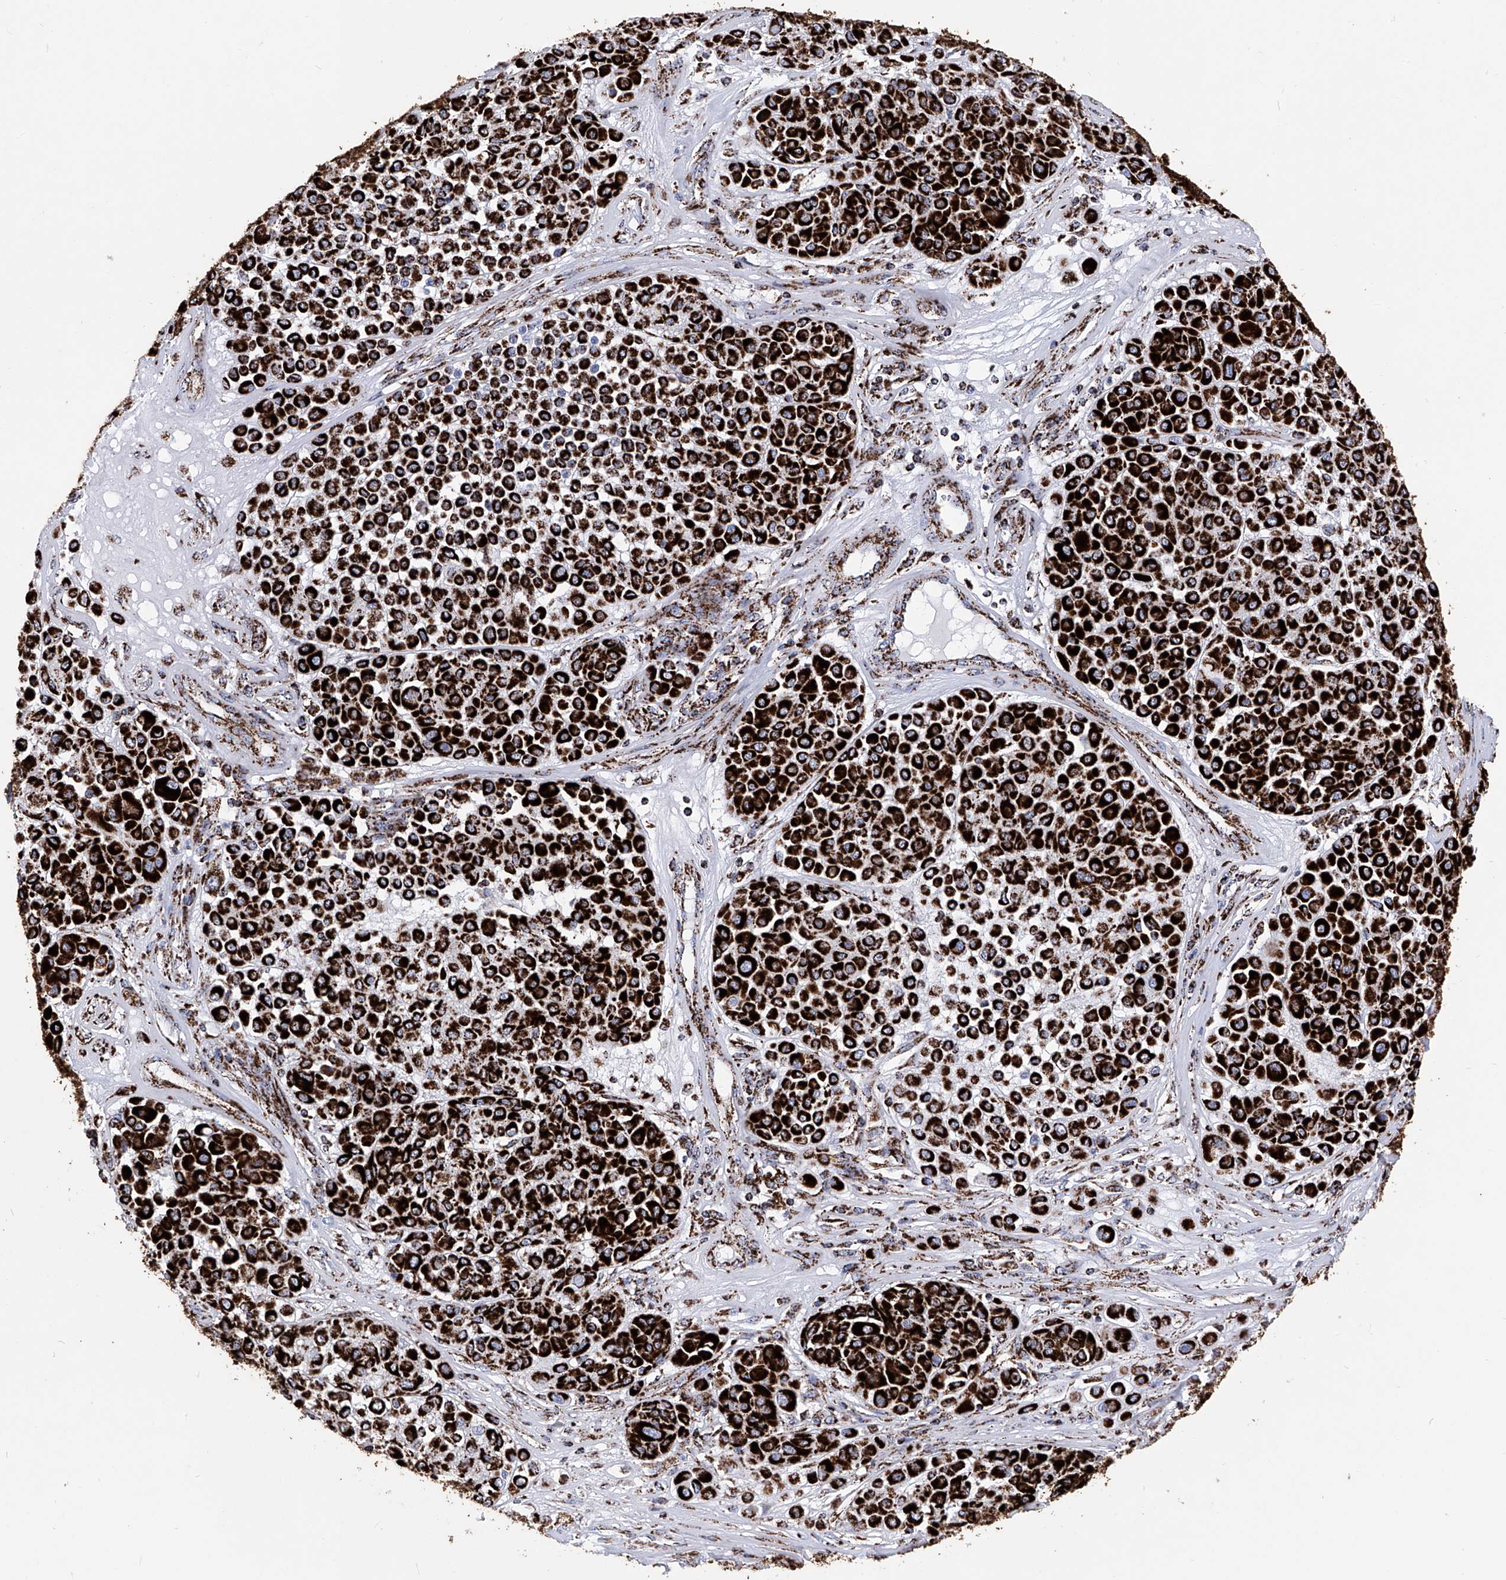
{"staining": {"intensity": "strong", "quantity": ">75%", "location": "cytoplasmic/membranous"}, "tissue": "melanoma", "cell_type": "Tumor cells", "image_type": "cancer", "snomed": [{"axis": "morphology", "description": "Malignant melanoma, Metastatic site"}, {"axis": "topography", "description": "Soft tissue"}], "caption": "Brown immunohistochemical staining in malignant melanoma (metastatic site) shows strong cytoplasmic/membranous staining in about >75% of tumor cells.", "gene": "ATP5PF", "patient": {"sex": "male", "age": 41}}